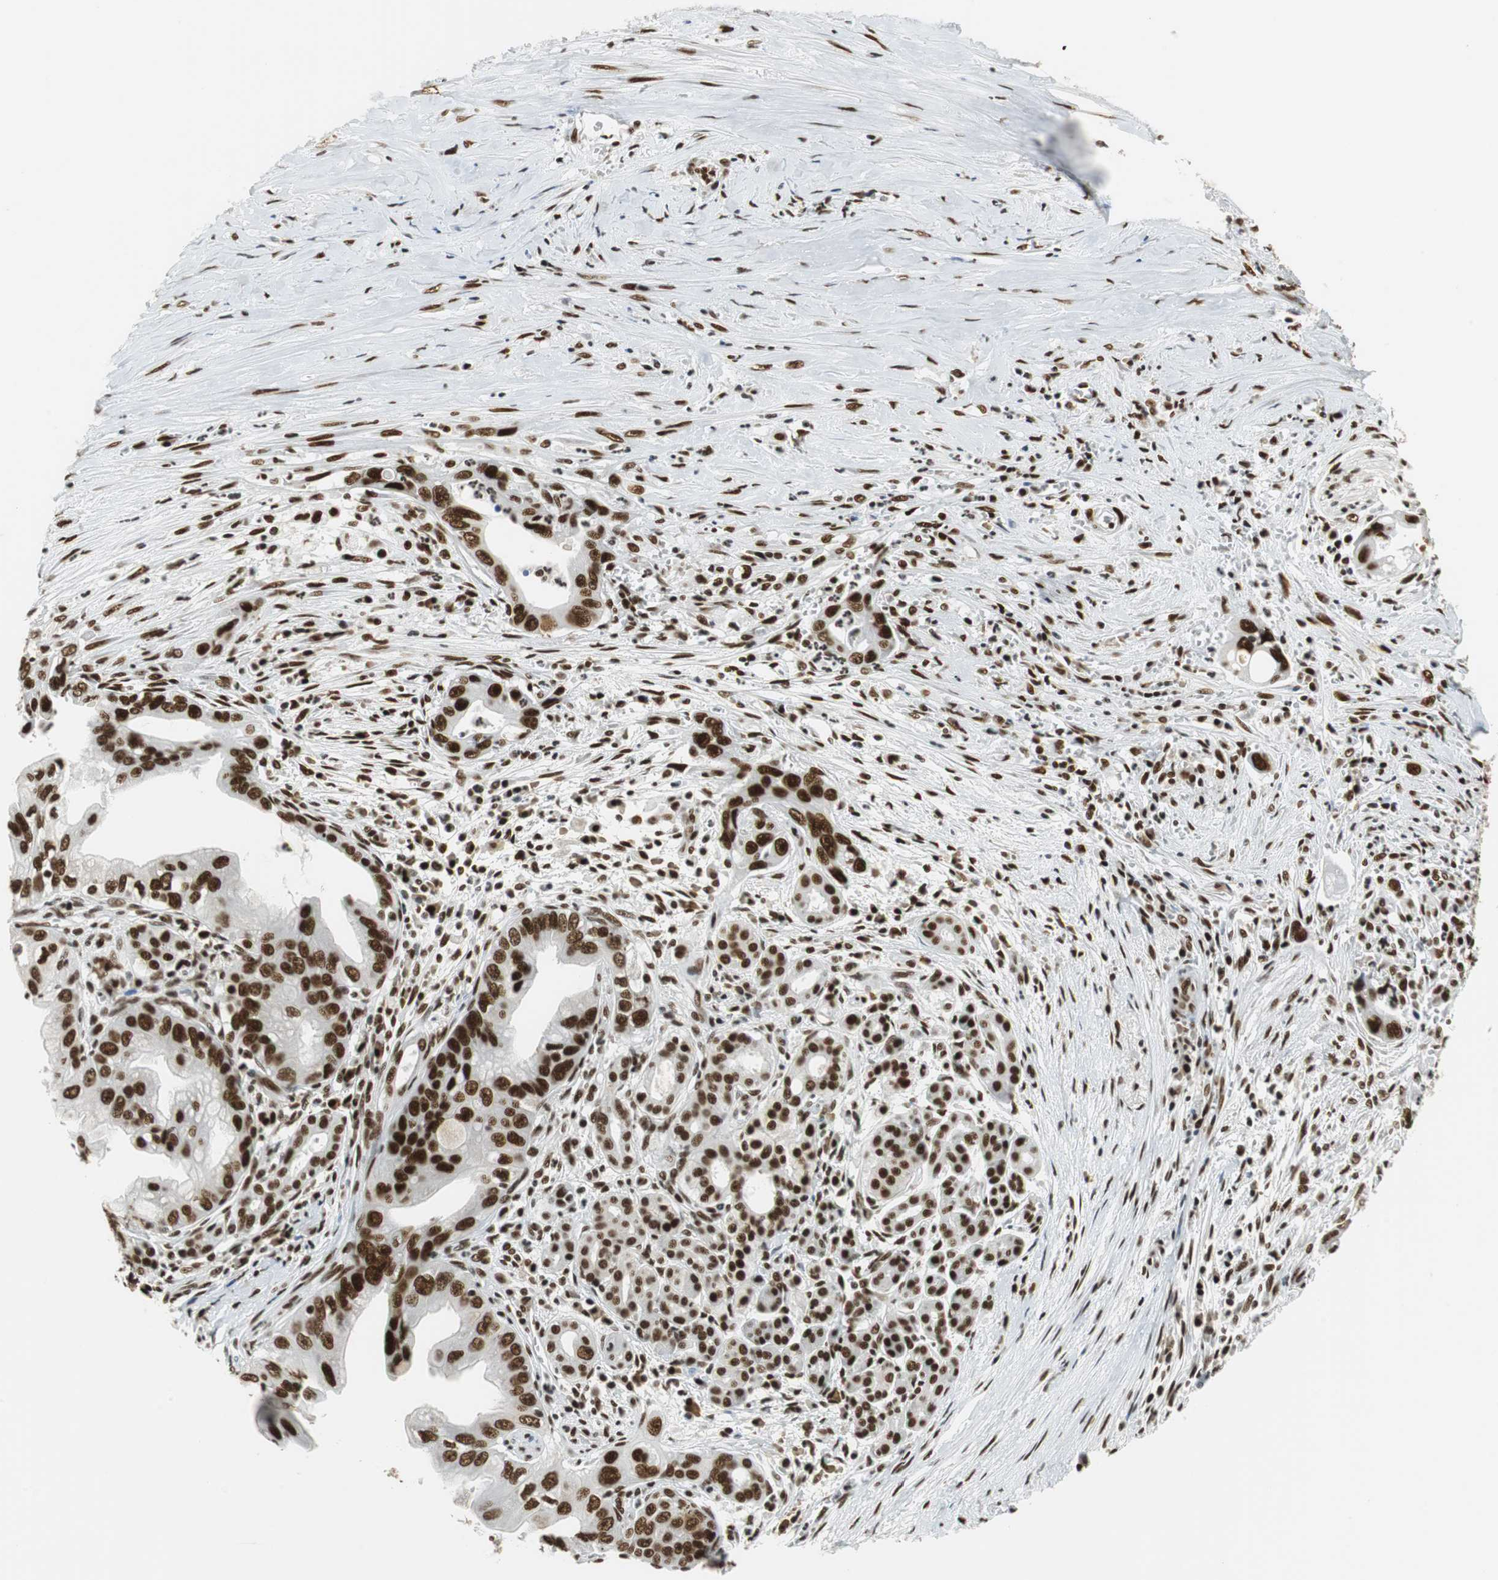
{"staining": {"intensity": "strong", "quantity": ">75%", "location": "nuclear"}, "tissue": "pancreatic cancer", "cell_type": "Tumor cells", "image_type": "cancer", "snomed": [{"axis": "morphology", "description": "Adenocarcinoma, NOS"}, {"axis": "topography", "description": "Pancreas"}], "caption": "A brown stain highlights strong nuclear positivity of a protein in human pancreatic adenocarcinoma tumor cells.", "gene": "PRKDC", "patient": {"sex": "male", "age": 59}}